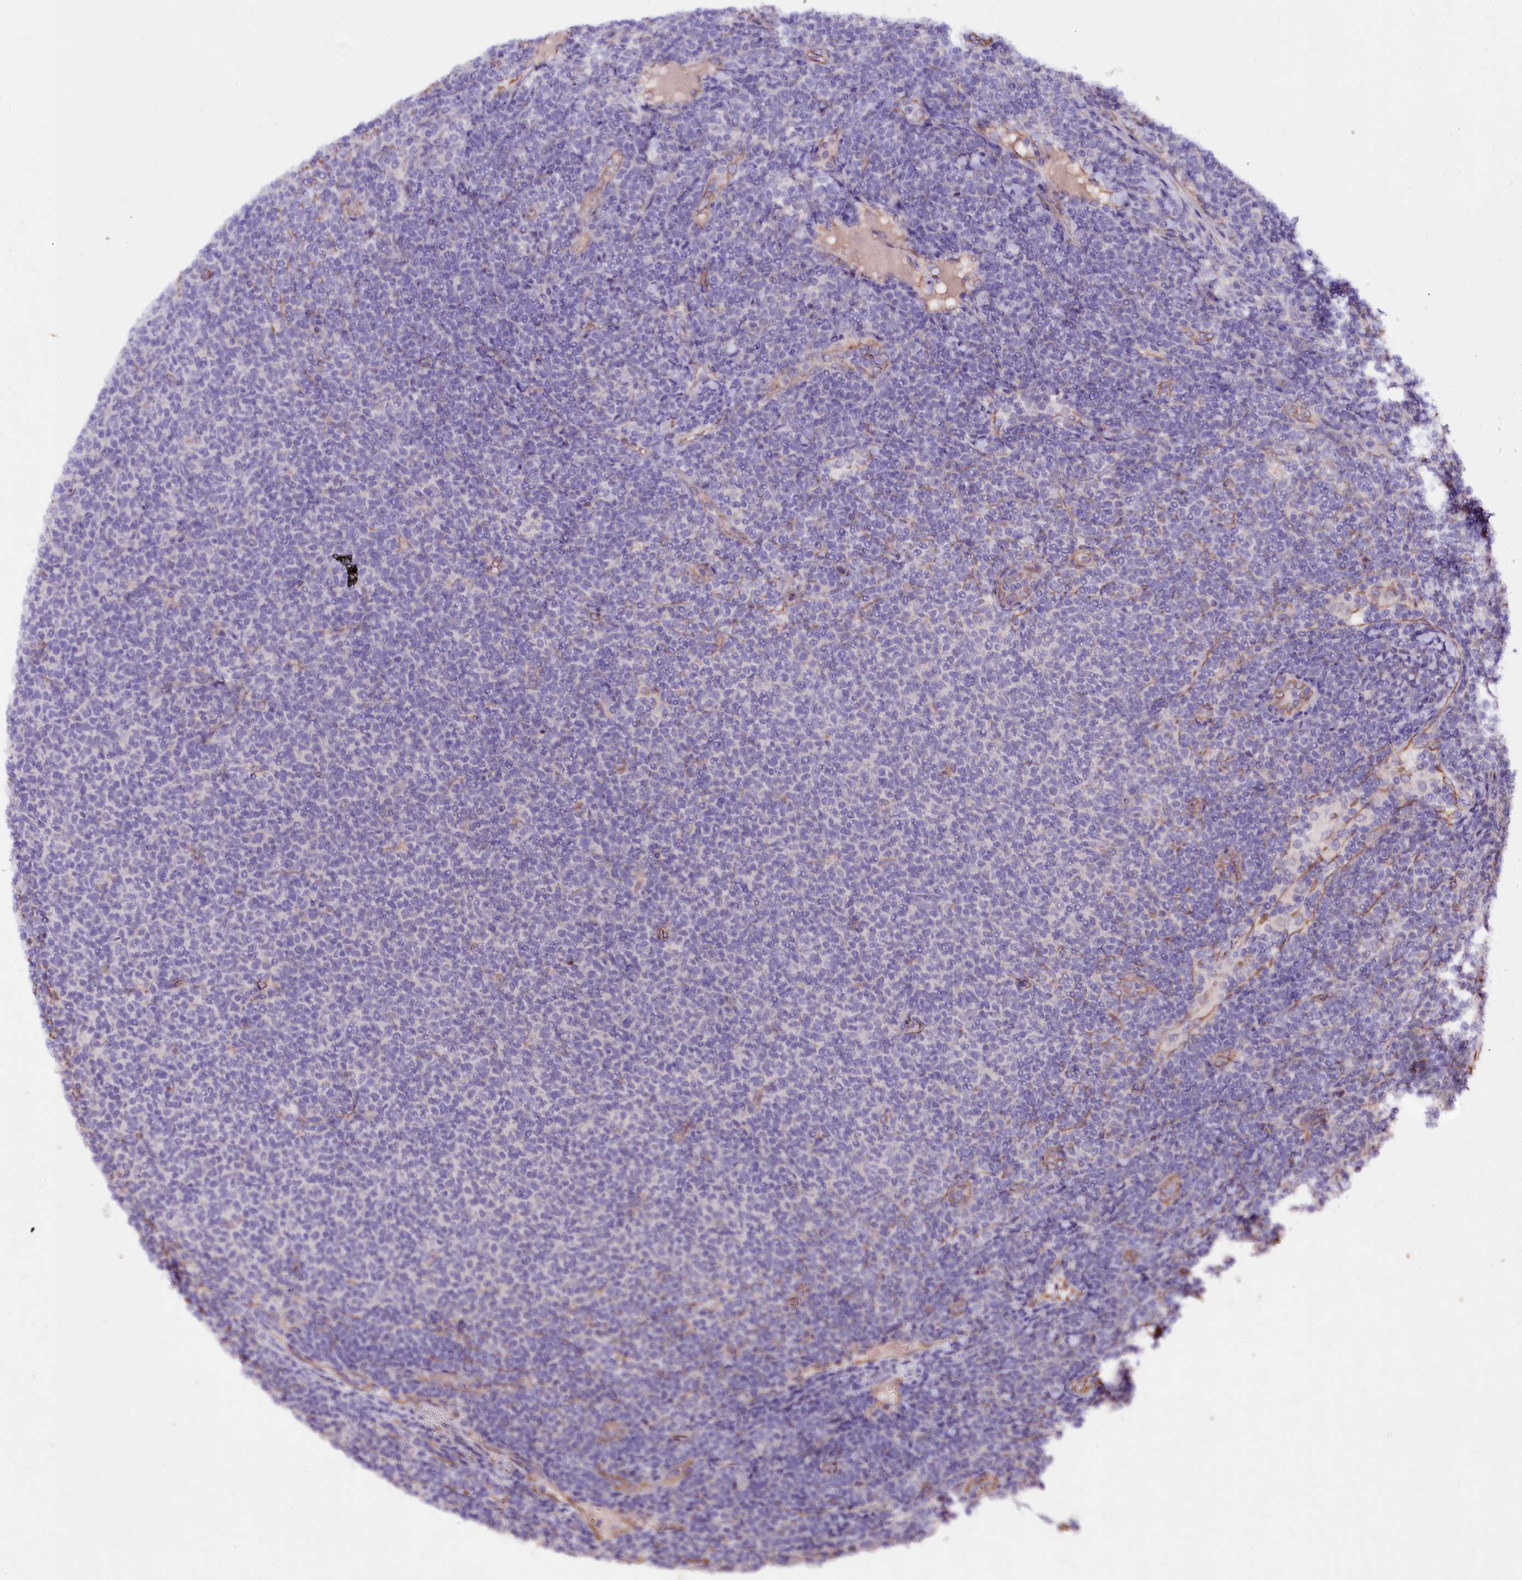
{"staining": {"intensity": "negative", "quantity": "none", "location": "none"}, "tissue": "lymphoma", "cell_type": "Tumor cells", "image_type": "cancer", "snomed": [{"axis": "morphology", "description": "Malignant lymphoma, non-Hodgkin's type, Low grade"}, {"axis": "topography", "description": "Lymph node"}], "caption": "Immunohistochemistry (IHC) of low-grade malignant lymphoma, non-Hodgkin's type exhibits no expression in tumor cells.", "gene": "SLC7A1", "patient": {"sex": "male", "age": 66}}